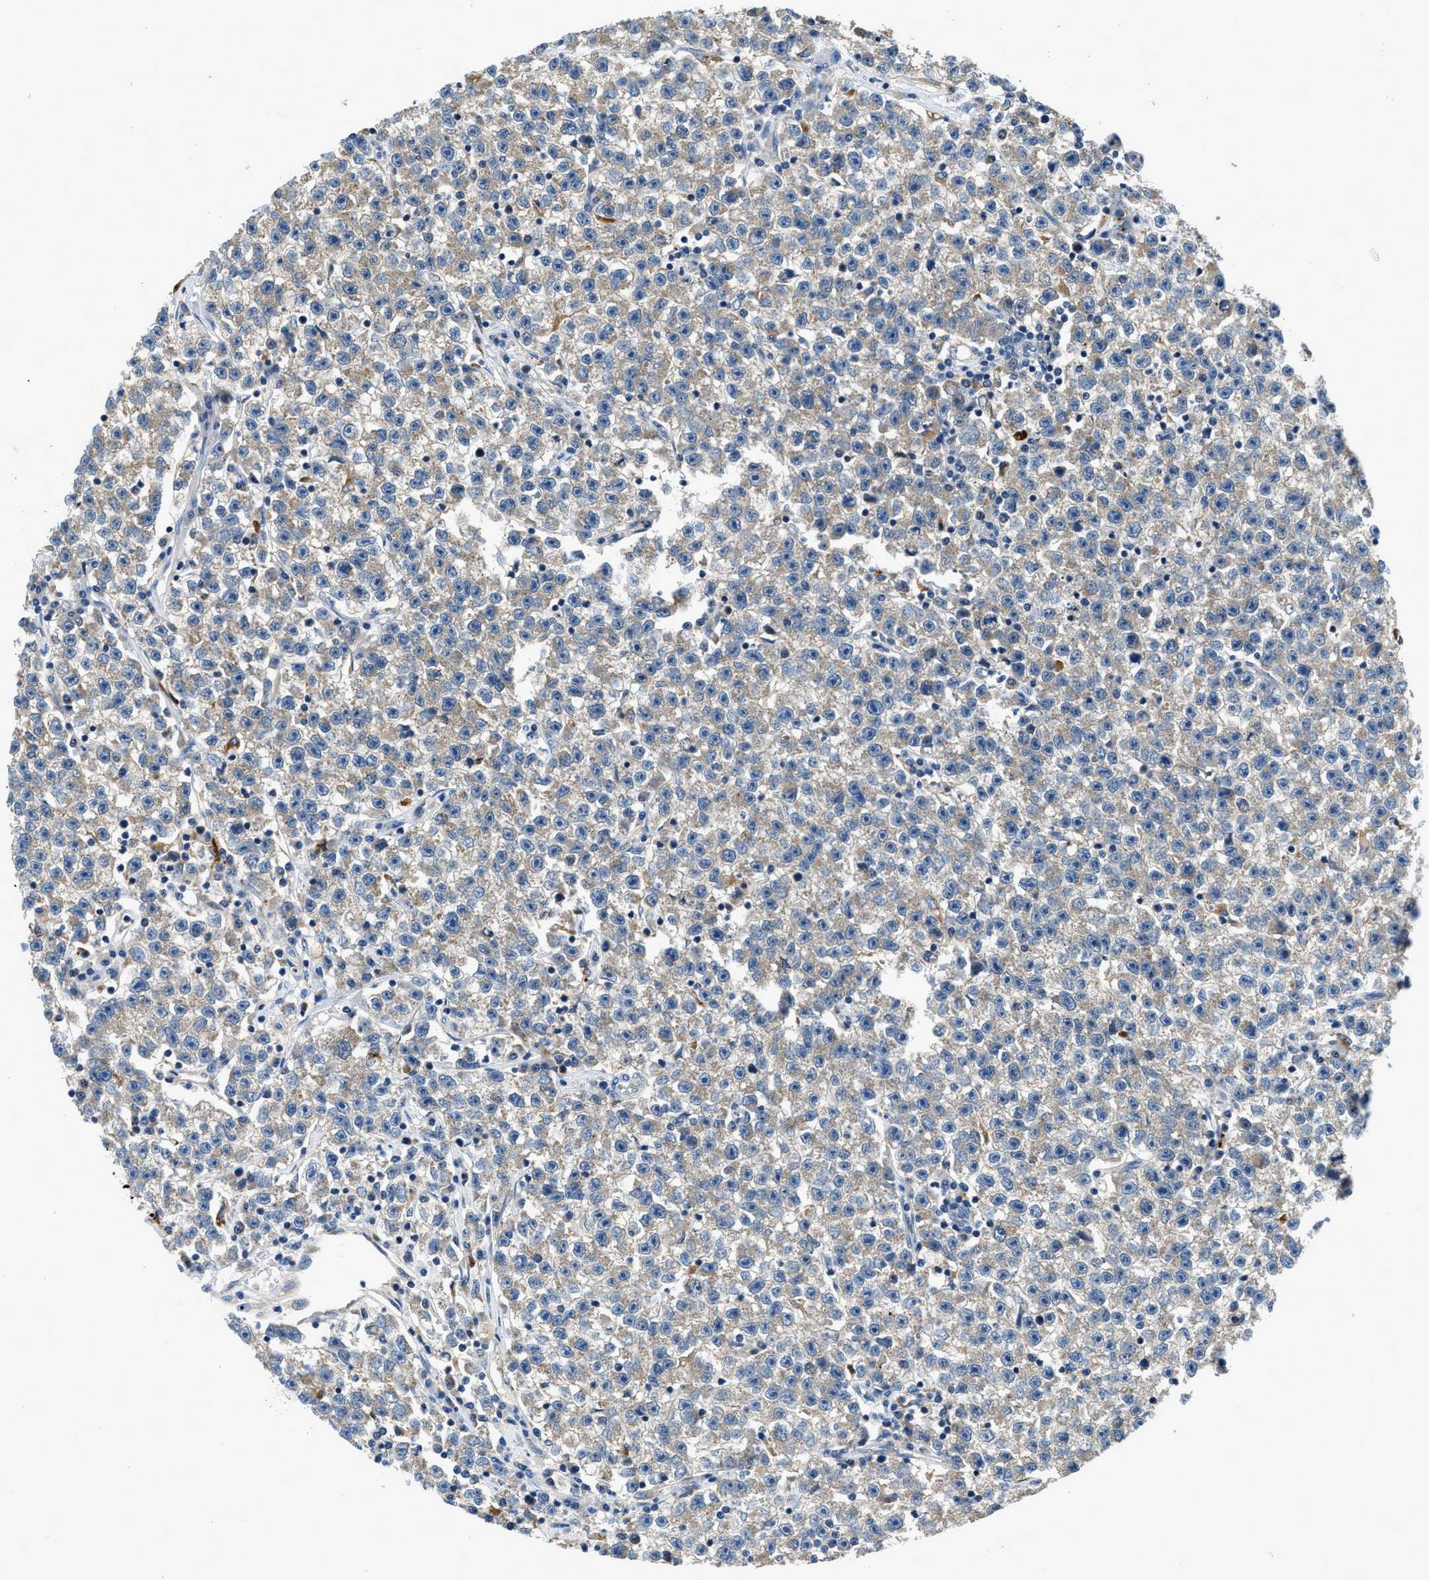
{"staining": {"intensity": "weak", "quantity": "25%-75%", "location": "cytoplasmic/membranous"}, "tissue": "testis cancer", "cell_type": "Tumor cells", "image_type": "cancer", "snomed": [{"axis": "morphology", "description": "Seminoma, NOS"}, {"axis": "topography", "description": "Testis"}], "caption": "Weak cytoplasmic/membranous positivity for a protein is present in about 25%-75% of tumor cells of testis cancer using immunohistochemistry (IHC).", "gene": "ADGRE3", "patient": {"sex": "male", "age": 22}}